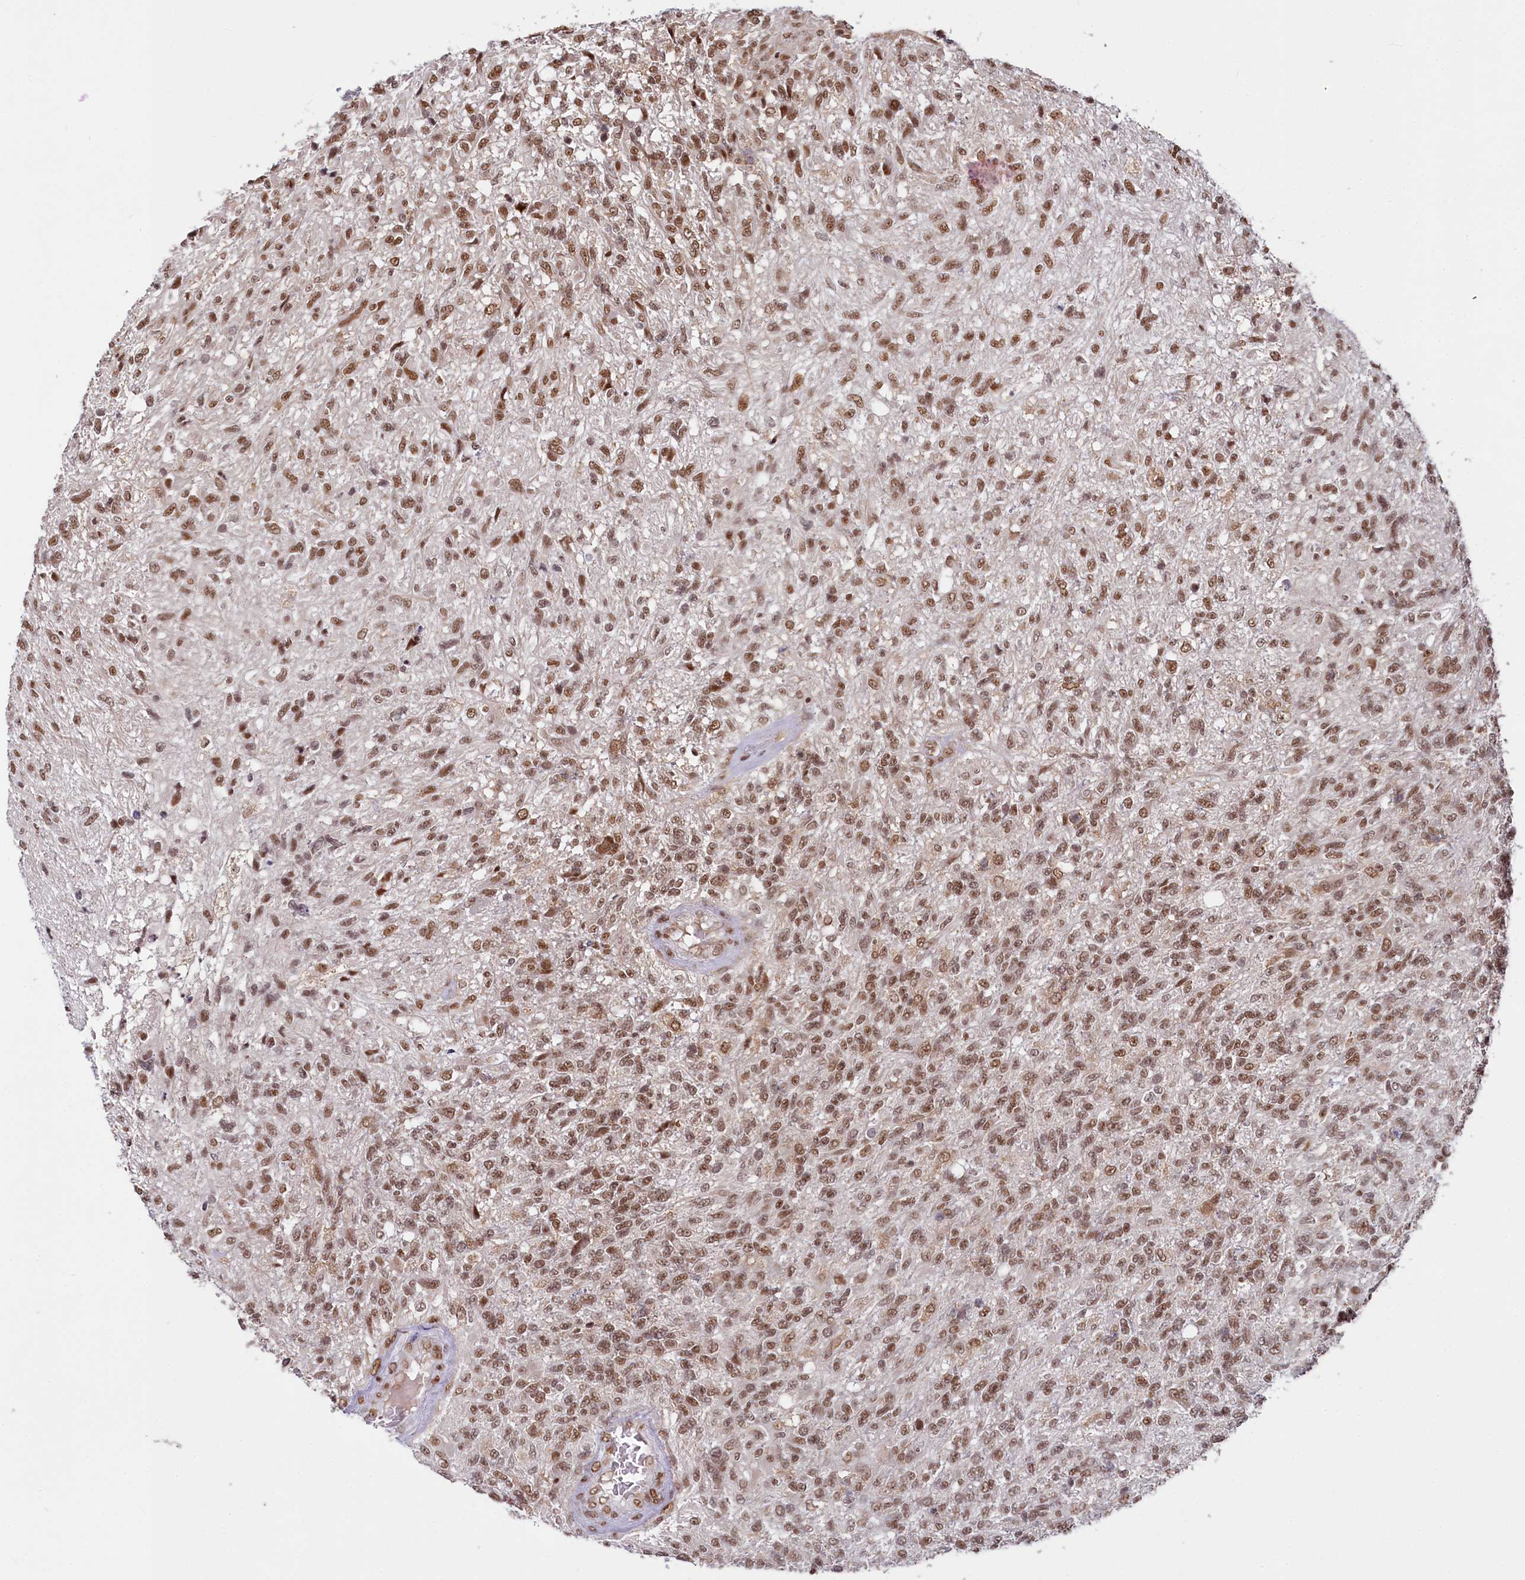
{"staining": {"intensity": "moderate", "quantity": ">75%", "location": "nuclear"}, "tissue": "glioma", "cell_type": "Tumor cells", "image_type": "cancer", "snomed": [{"axis": "morphology", "description": "Glioma, malignant, High grade"}, {"axis": "topography", "description": "Brain"}], "caption": "Tumor cells display moderate nuclear staining in about >75% of cells in high-grade glioma (malignant).", "gene": "PPHLN1", "patient": {"sex": "male", "age": 56}}